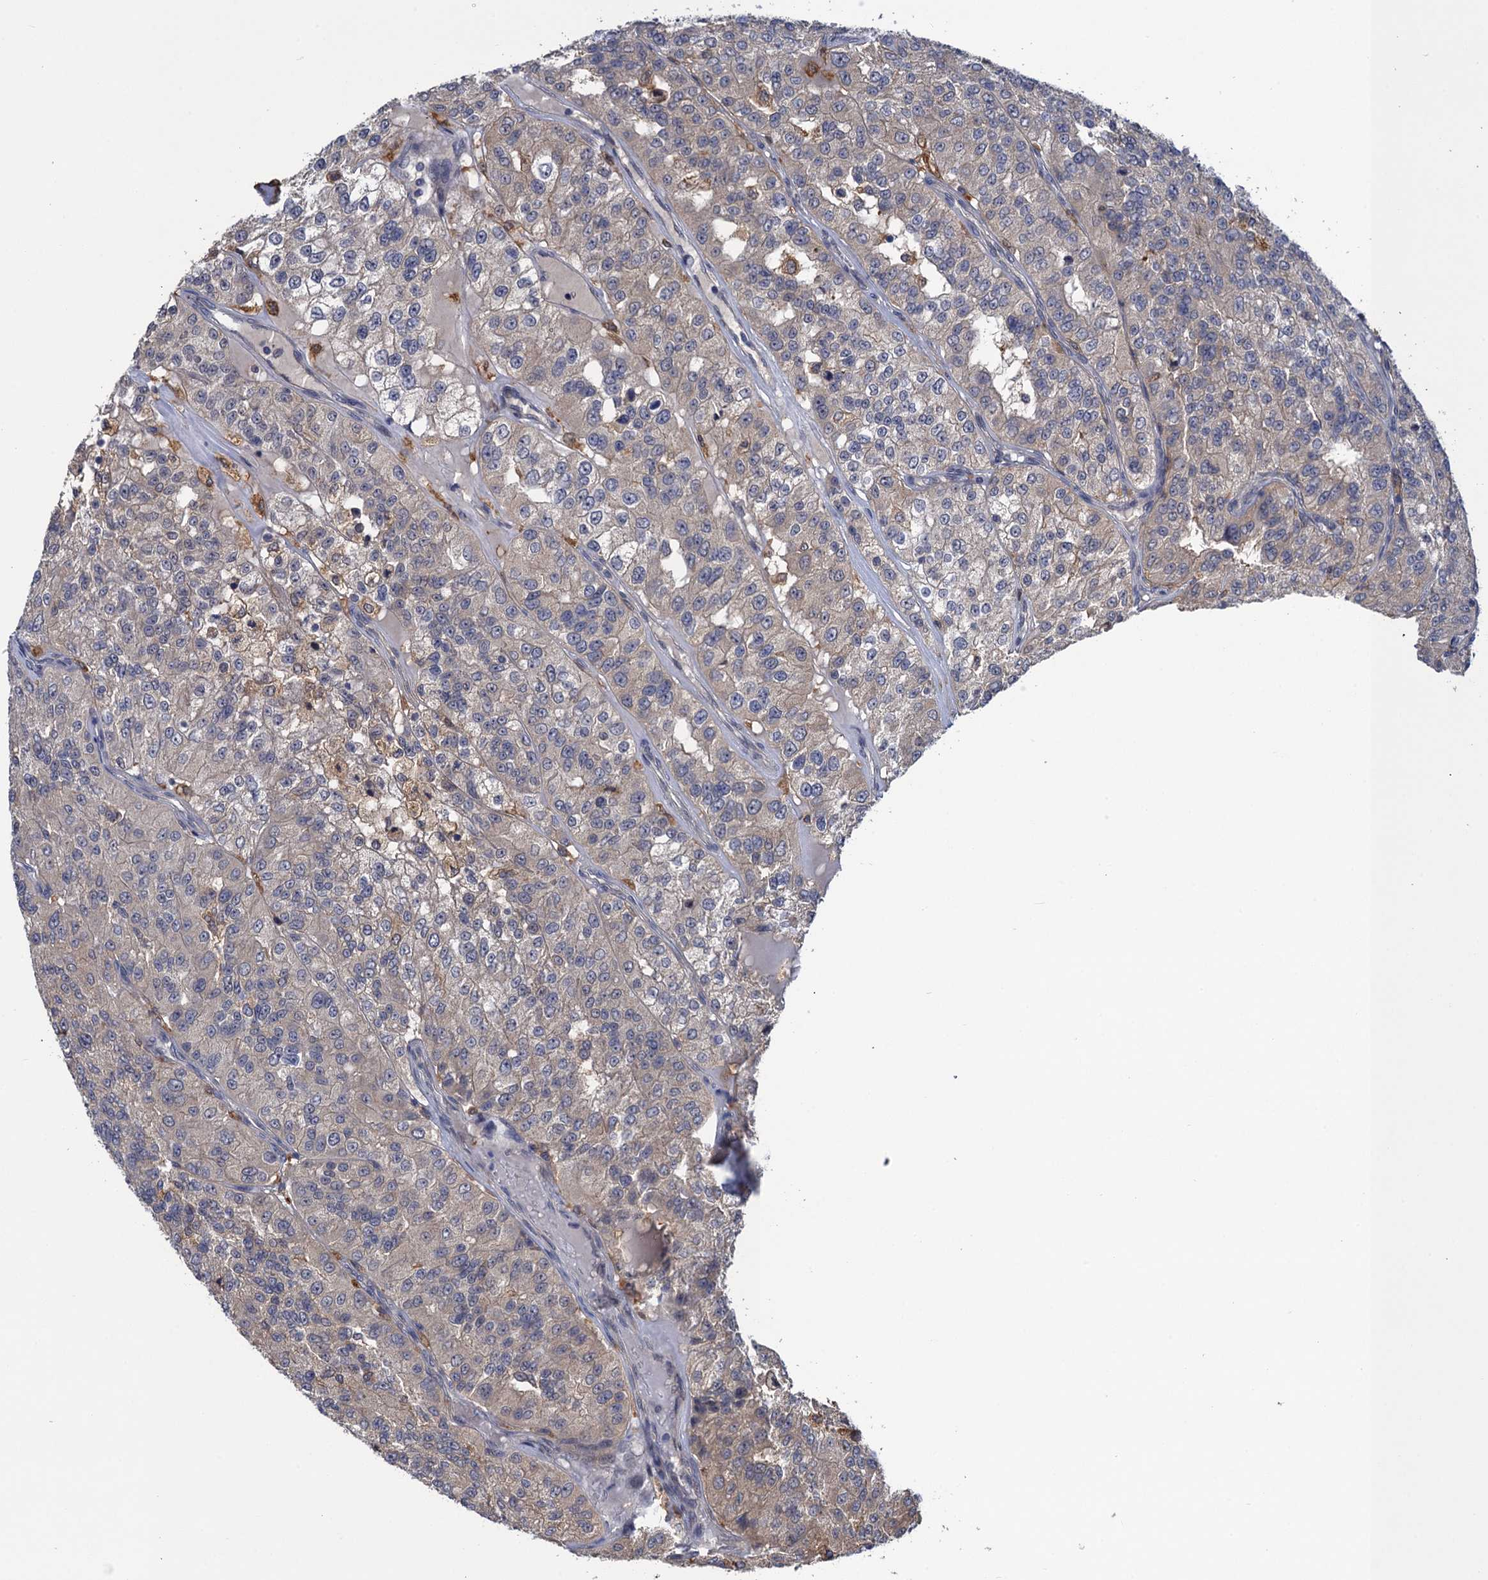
{"staining": {"intensity": "negative", "quantity": "none", "location": "none"}, "tissue": "renal cancer", "cell_type": "Tumor cells", "image_type": "cancer", "snomed": [{"axis": "morphology", "description": "Adenocarcinoma, NOS"}, {"axis": "topography", "description": "Kidney"}], "caption": "Immunohistochemistry micrograph of human renal cancer stained for a protein (brown), which demonstrates no staining in tumor cells.", "gene": "NEK8", "patient": {"sex": "female", "age": 63}}